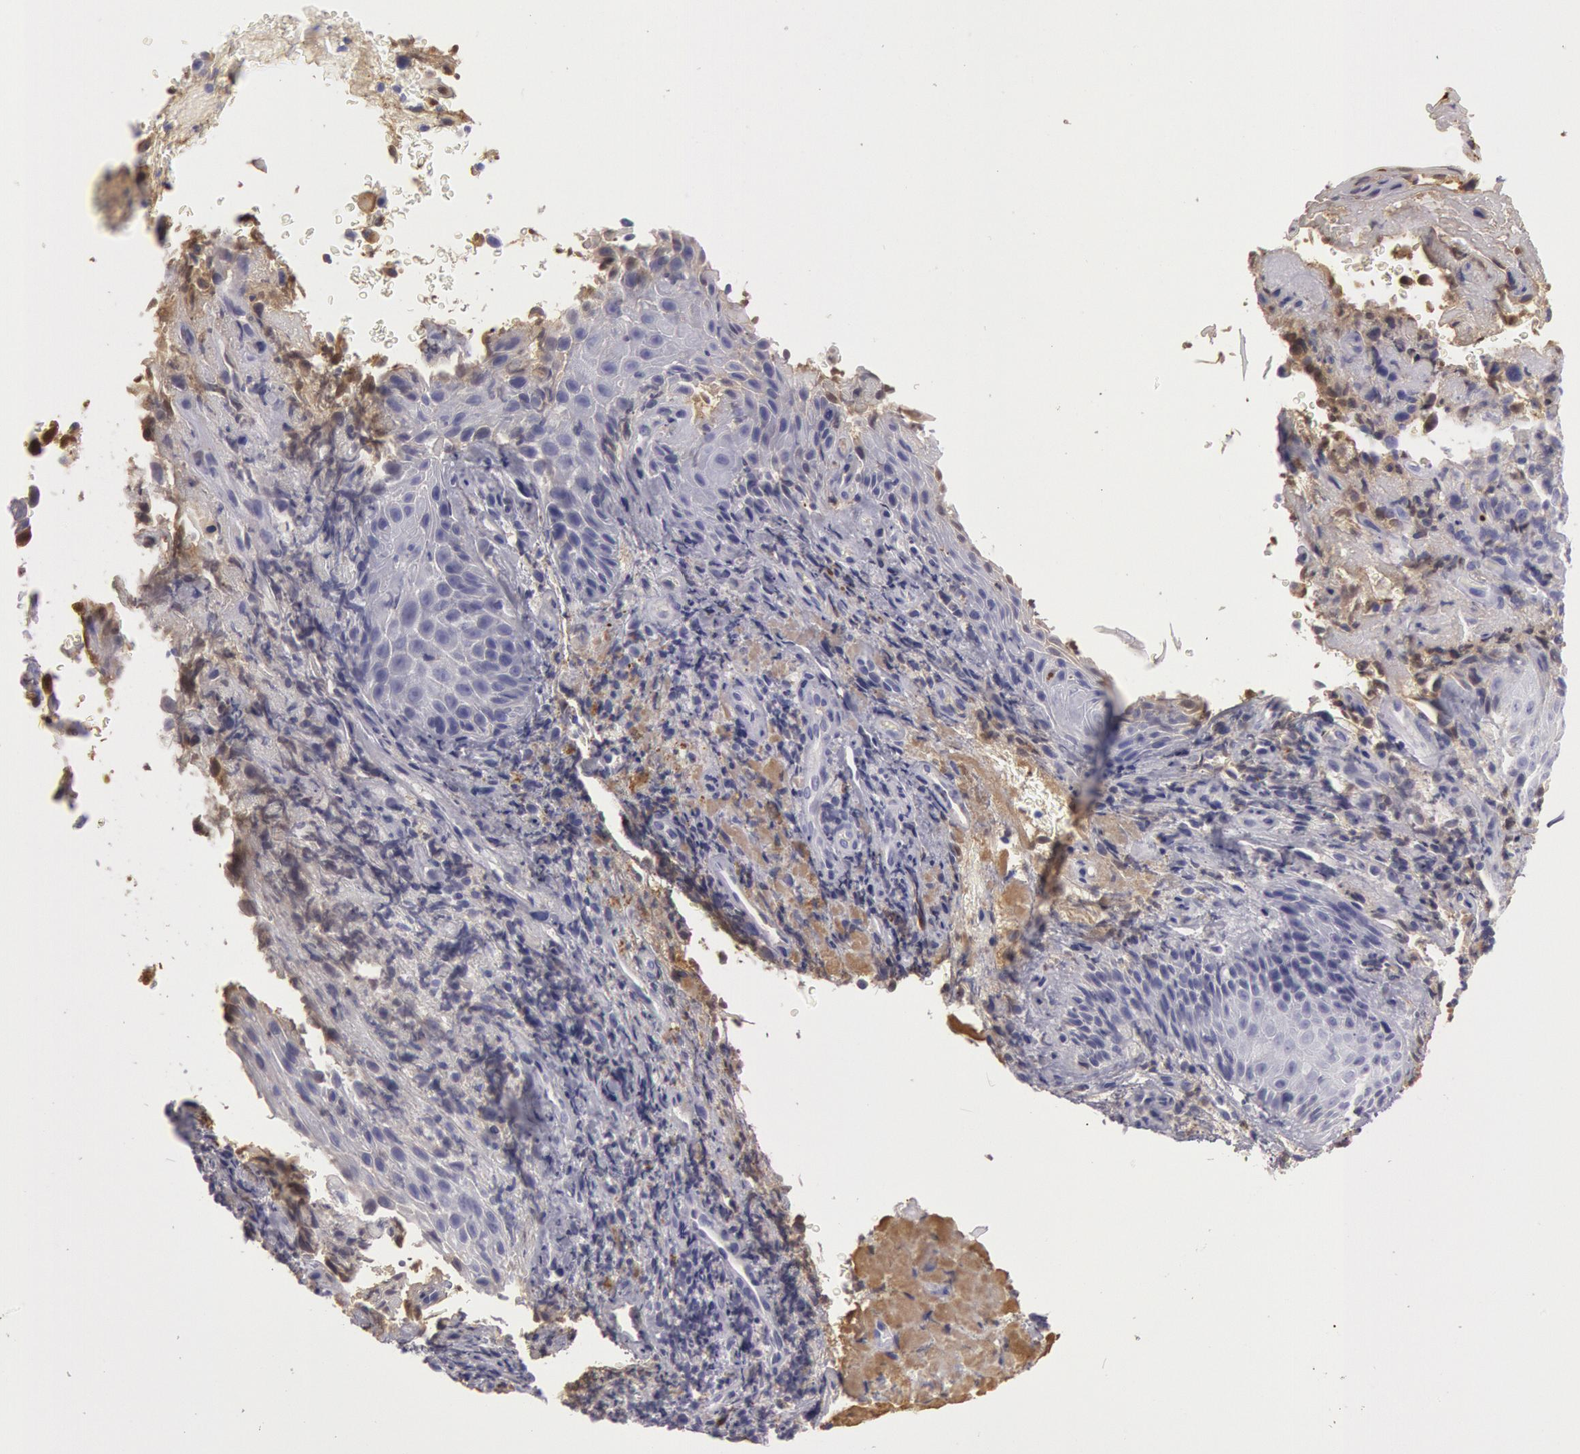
{"staining": {"intensity": "weak", "quantity": "<25%", "location": "cytoplasmic/membranous"}, "tissue": "melanoma", "cell_type": "Tumor cells", "image_type": "cancer", "snomed": [{"axis": "morphology", "description": "Malignant melanoma, NOS"}, {"axis": "topography", "description": "Skin"}], "caption": "IHC photomicrograph of neoplastic tissue: human melanoma stained with DAB (3,3'-diaminobenzidine) reveals no significant protein expression in tumor cells.", "gene": "IGHG1", "patient": {"sex": "male", "age": 75}}